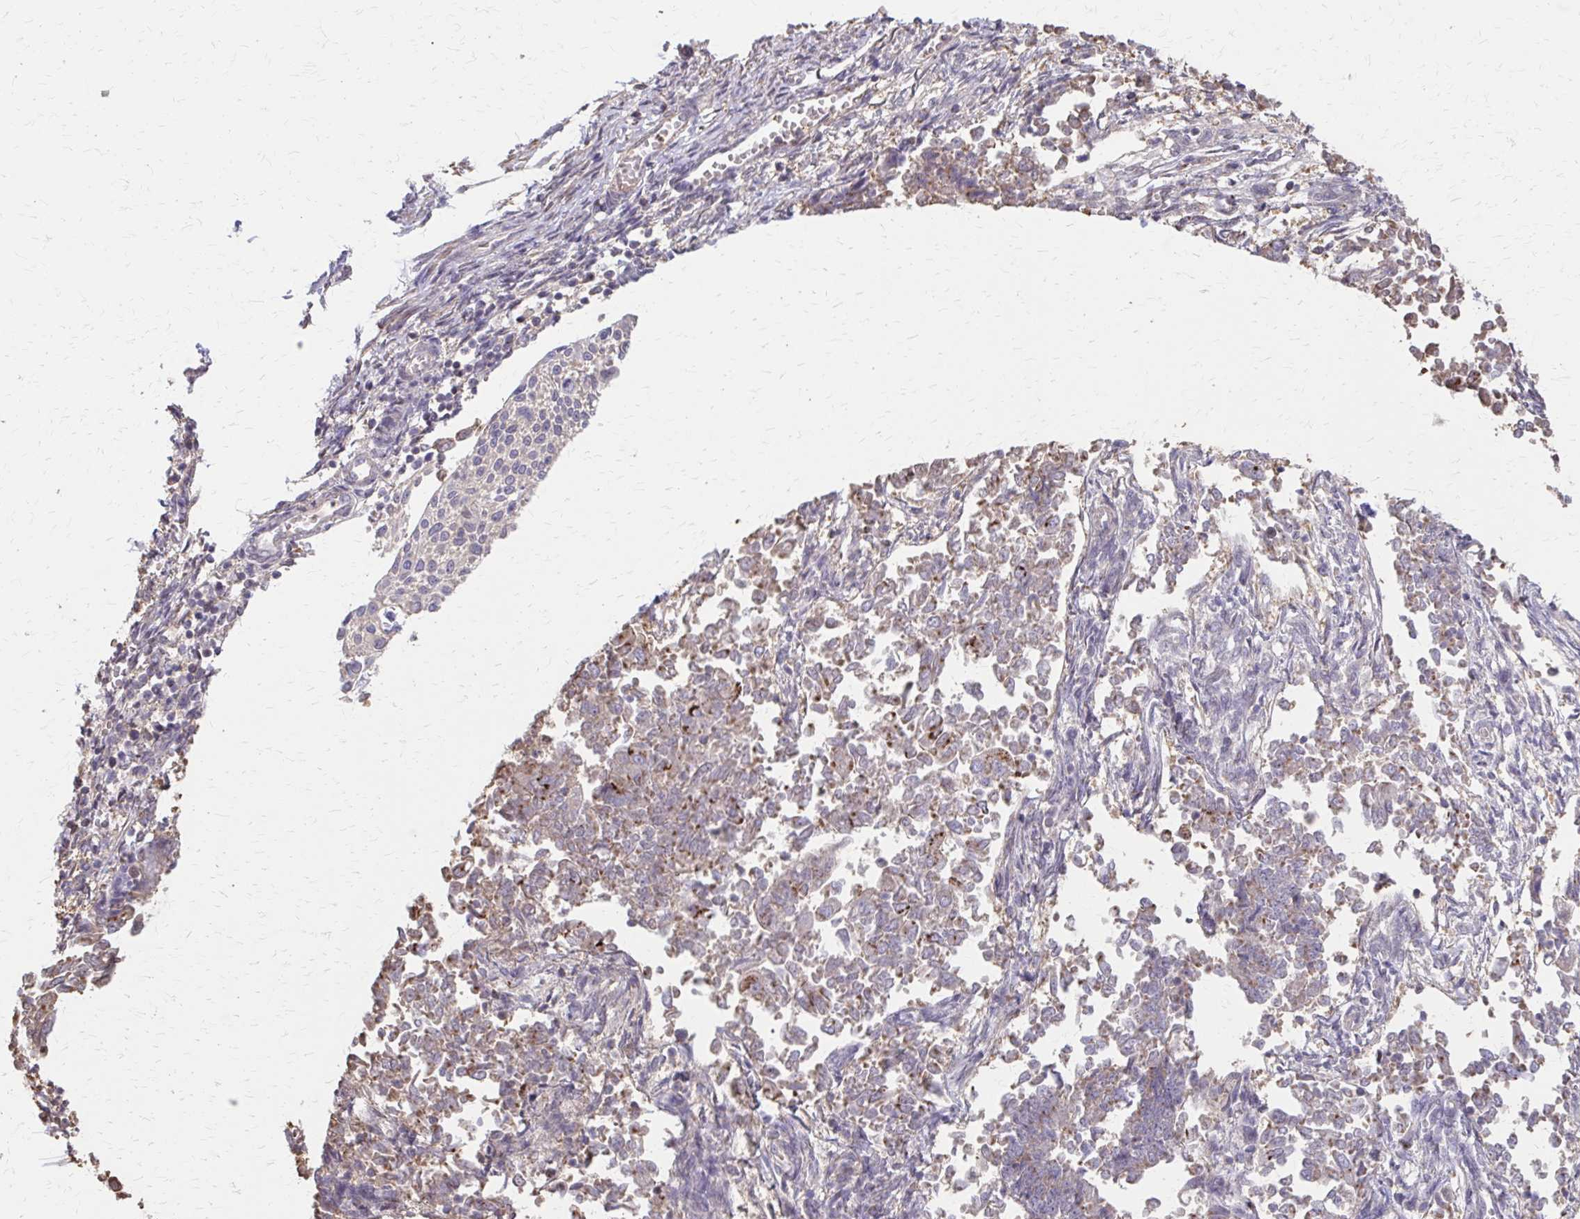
{"staining": {"intensity": "moderate", "quantity": "25%-75%", "location": "cytoplasmic/membranous"}, "tissue": "endometrial cancer", "cell_type": "Tumor cells", "image_type": "cancer", "snomed": [{"axis": "morphology", "description": "Adenocarcinoma, NOS"}, {"axis": "topography", "description": "Endometrium"}], "caption": "This is a histology image of immunohistochemistry (IHC) staining of endometrial cancer, which shows moderate staining in the cytoplasmic/membranous of tumor cells.", "gene": "IFI44L", "patient": {"sex": "female", "age": 65}}